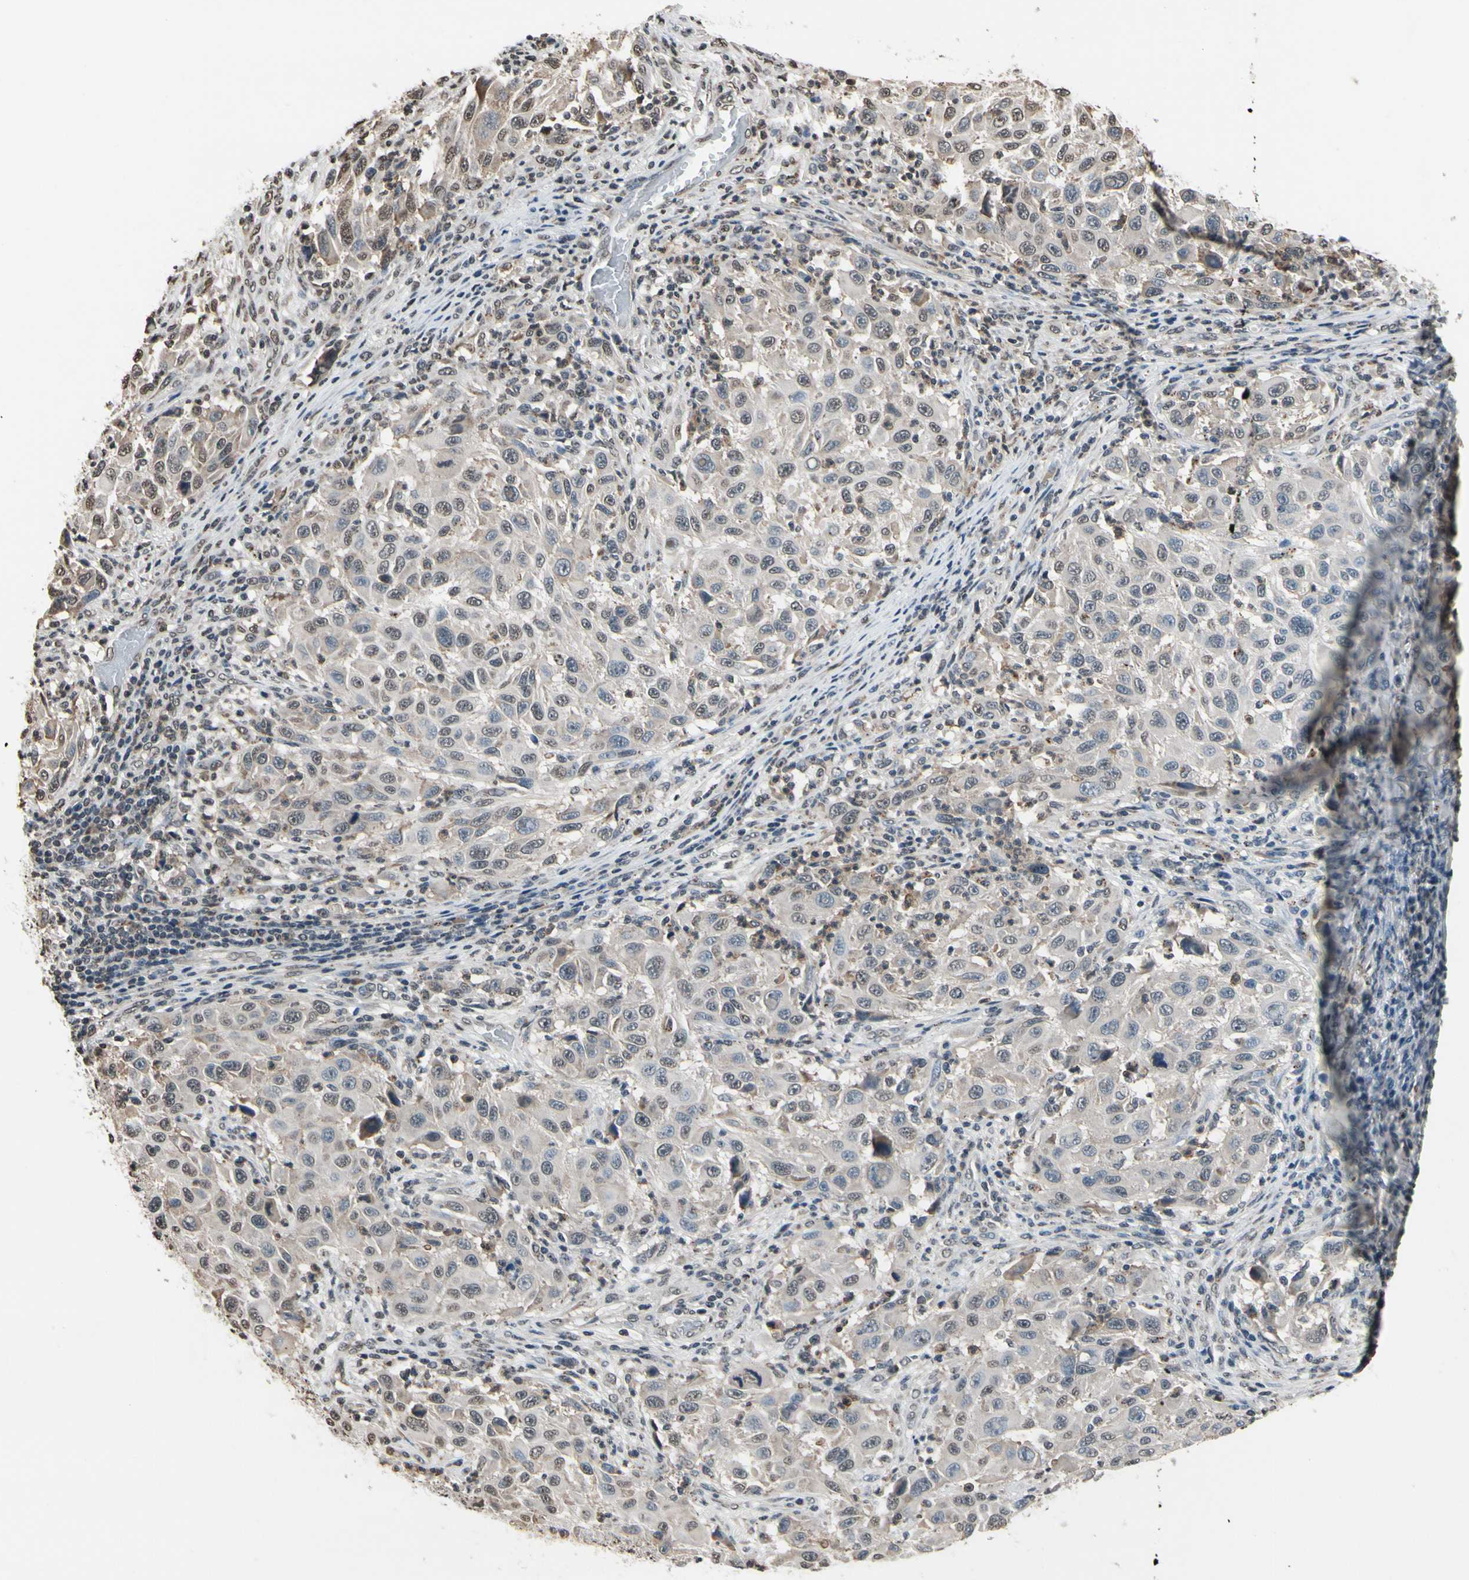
{"staining": {"intensity": "weak", "quantity": "<25%", "location": "cytoplasmic/membranous,nuclear"}, "tissue": "melanoma", "cell_type": "Tumor cells", "image_type": "cancer", "snomed": [{"axis": "morphology", "description": "Malignant melanoma, Metastatic site"}, {"axis": "topography", "description": "Lymph node"}], "caption": "DAB (3,3'-diaminobenzidine) immunohistochemical staining of melanoma exhibits no significant positivity in tumor cells. The staining was performed using DAB (3,3'-diaminobenzidine) to visualize the protein expression in brown, while the nuclei were stained in blue with hematoxylin (Magnification: 20x).", "gene": "HIPK2", "patient": {"sex": "male", "age": 61}}